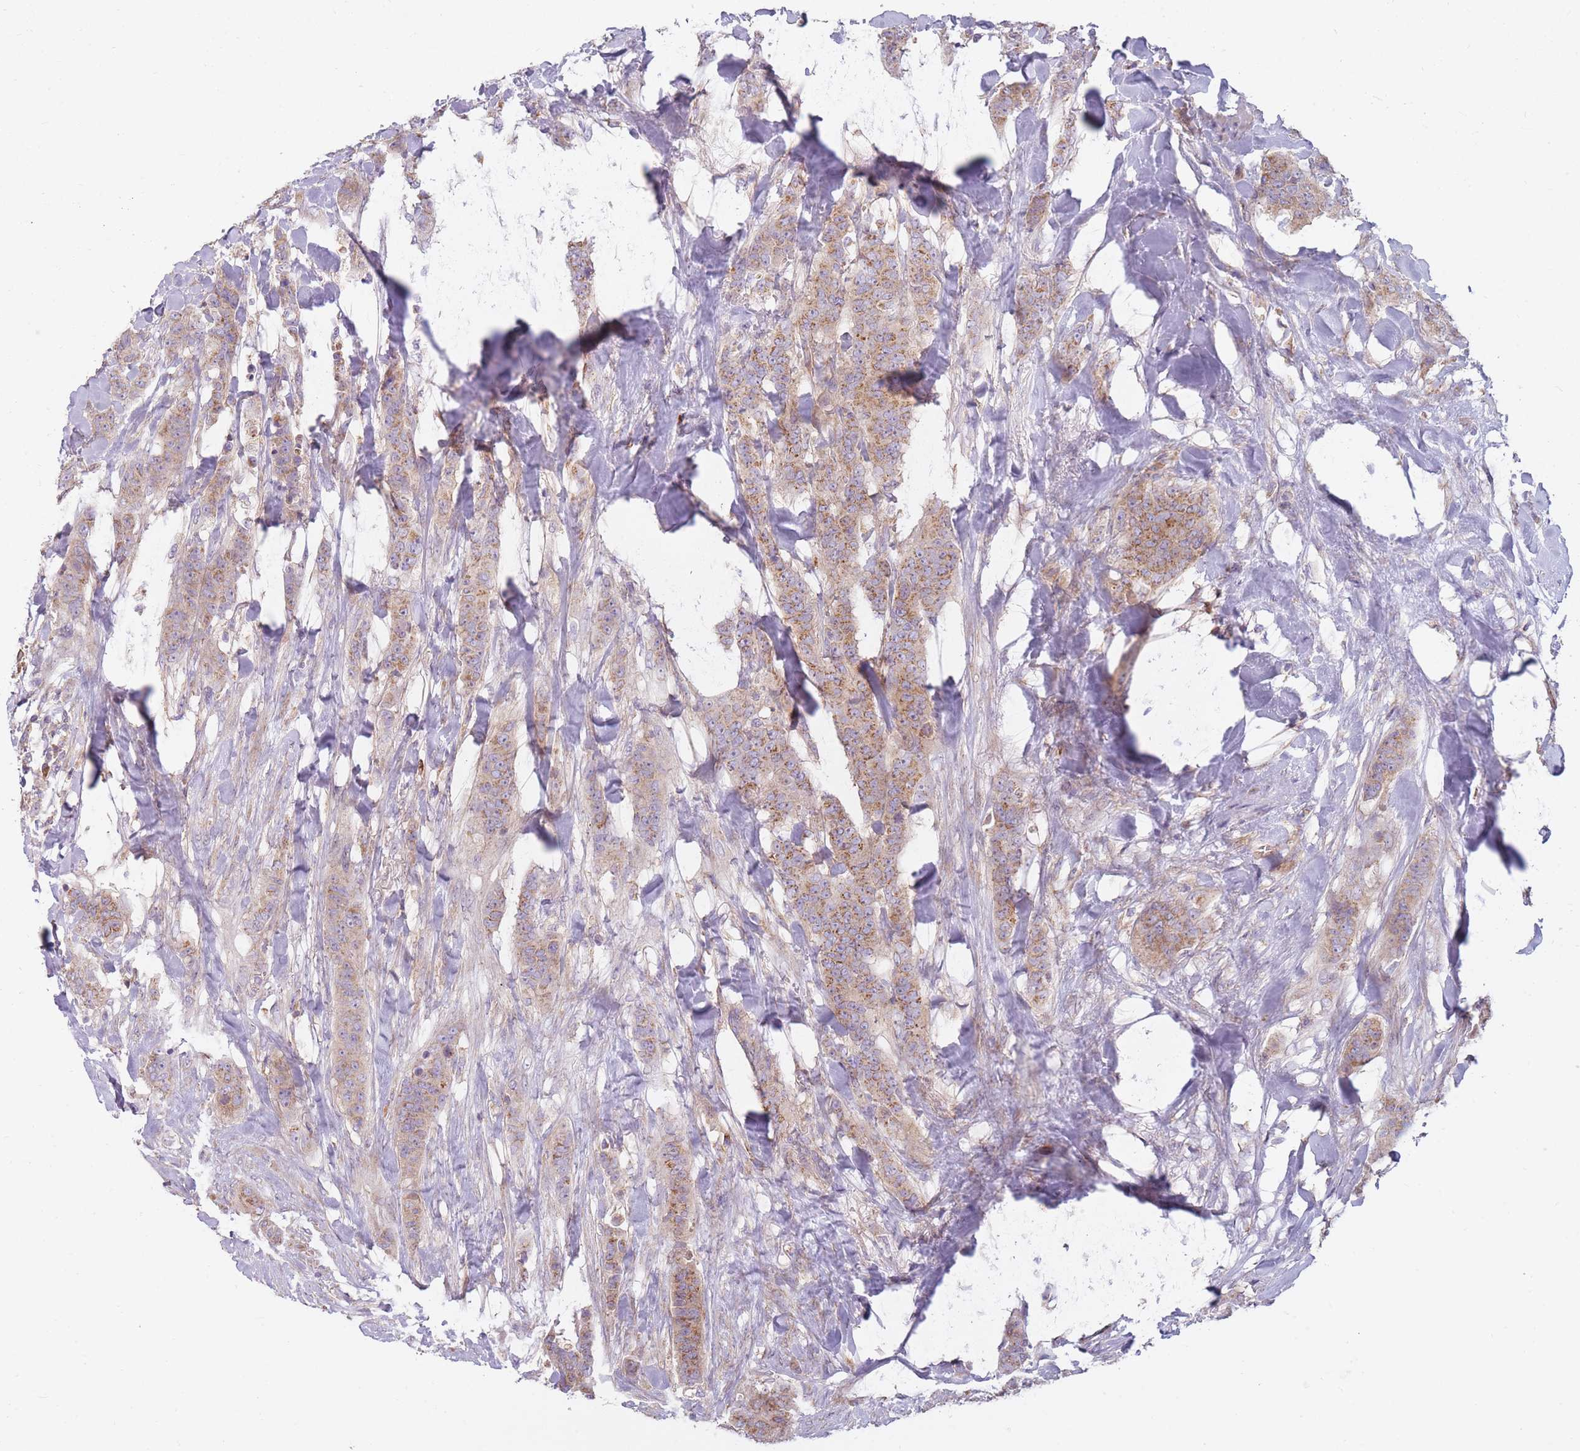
{"staining": {"intensity": "moderate", "quantity": ">75%", "location": "cytoplasmic/membranous"}, "tissue": "breast cancer", "cell_type": "Tumor cells", "image_type": "cancer", "snomed": [{"axis": "morphology", "description": "Duct carcinoma"}, {"axis": "topography", "description": "Breast"}], "caption": "Brown immunohistochemical staining in breast cancer (intraductal carcinoma) exhibits moderate cytoplasmic/membranous positivity in approximately >75% of tumor cells.", "gene": "NDUFA9", "patient": {"sex": "female", "age": 40}}